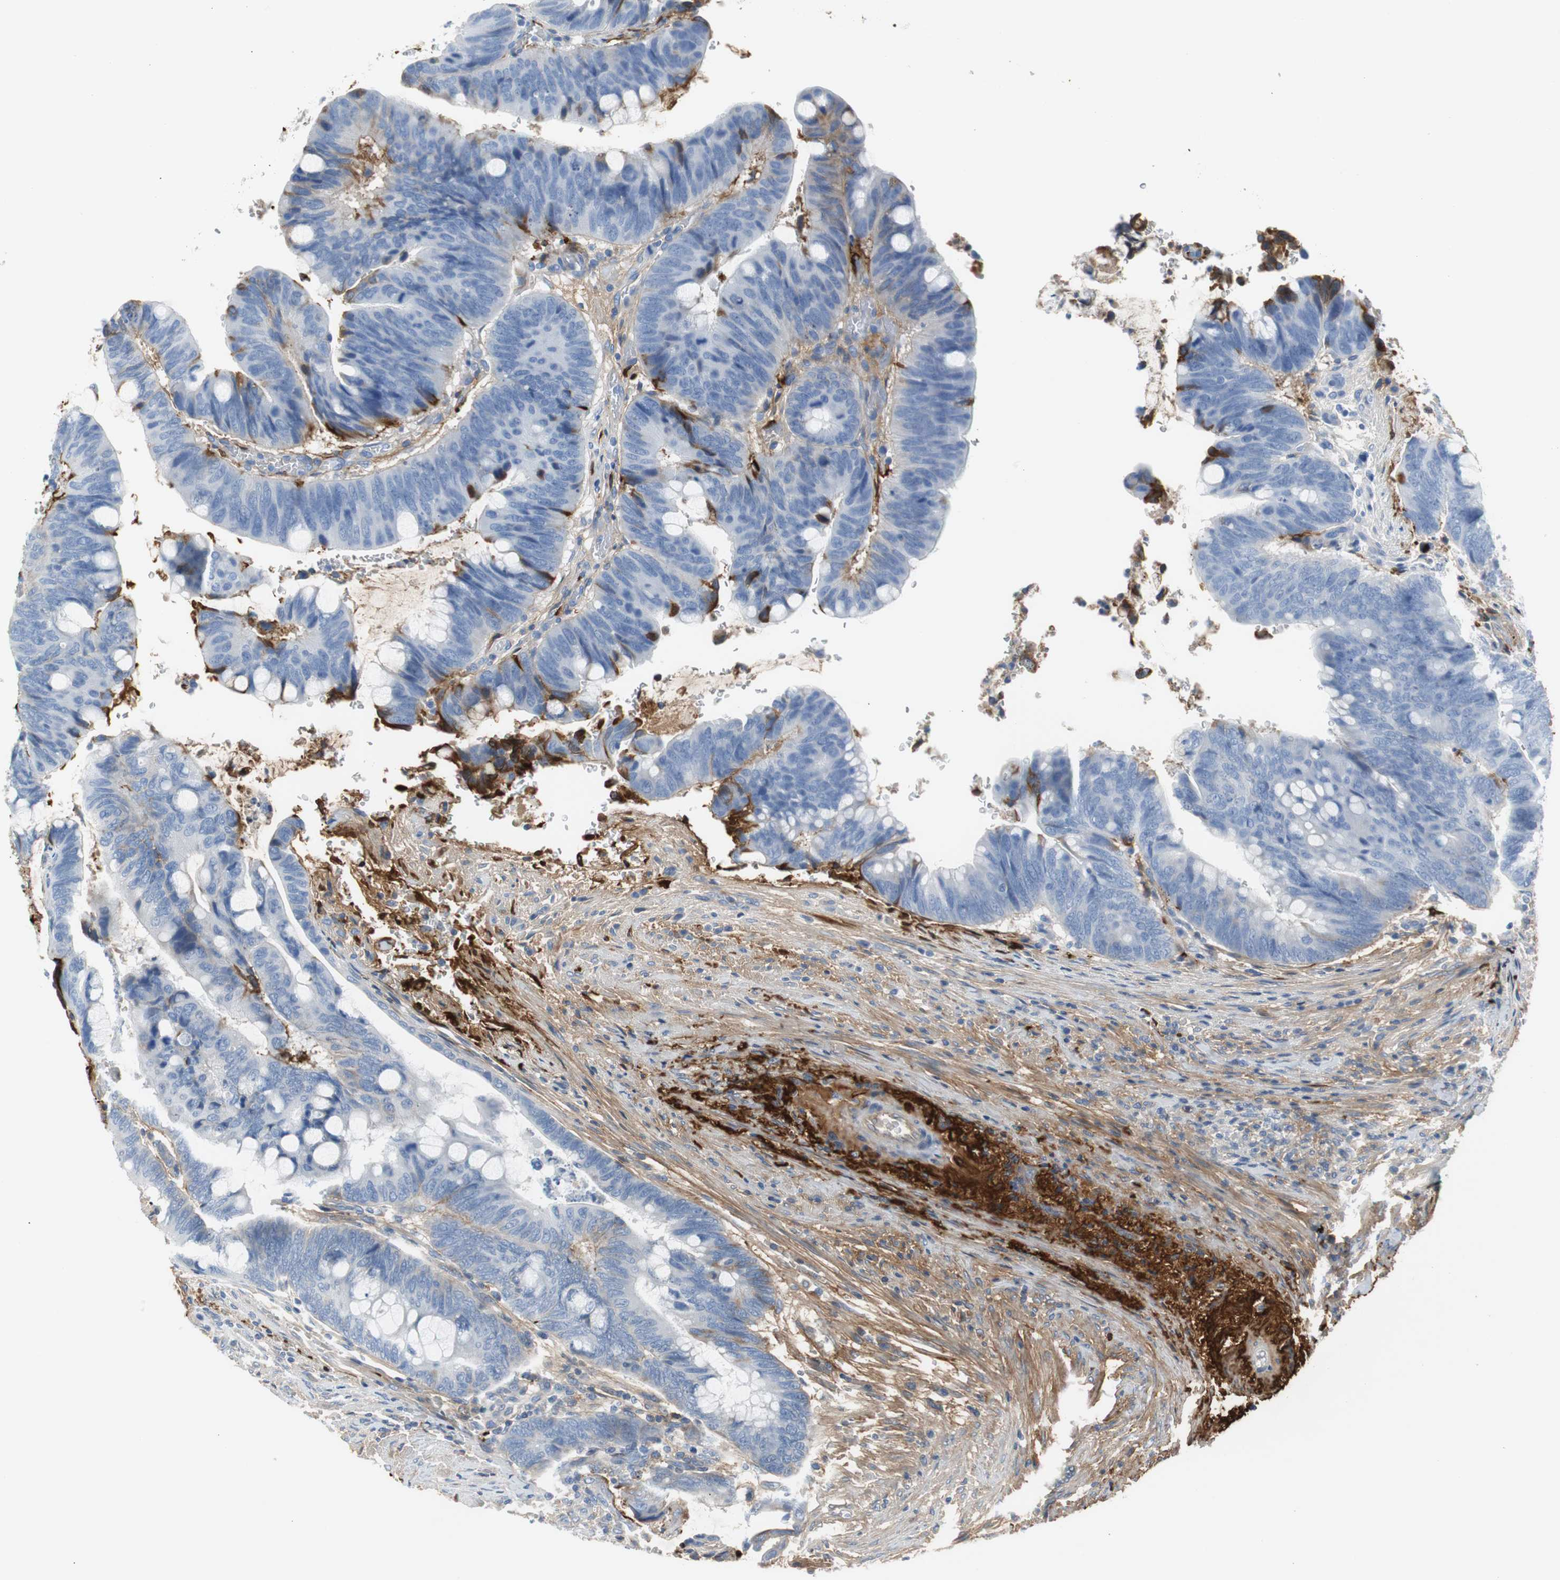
{"staining": {"intensity": "moderate", "quantity": "<25%", "location": "cytoplasmic/membranous"}, "tissue": "colorectal cancer", "cell_type": "Tumor cells", "image_type": "cancer", "snomed": [{"axis": "morphology", "description": "Normal tissue, NOS"}, {"axis": "morphology", "description": "Adenocarcinoma, NOS"}, {"axis": "topography", "description": "Rectum"}, {"axis": "topography", "description": "Peripheral nerve tissue"}], "caption": "Moderate cytoplasmic/membranous positivity for a protein is seen in approximately <25% of tumor cells of colorectal cancer (adenocarcinoma) using immunohistochemistry.", "gene": "APCS", "patient": {"sex": "male", "age": 92}}